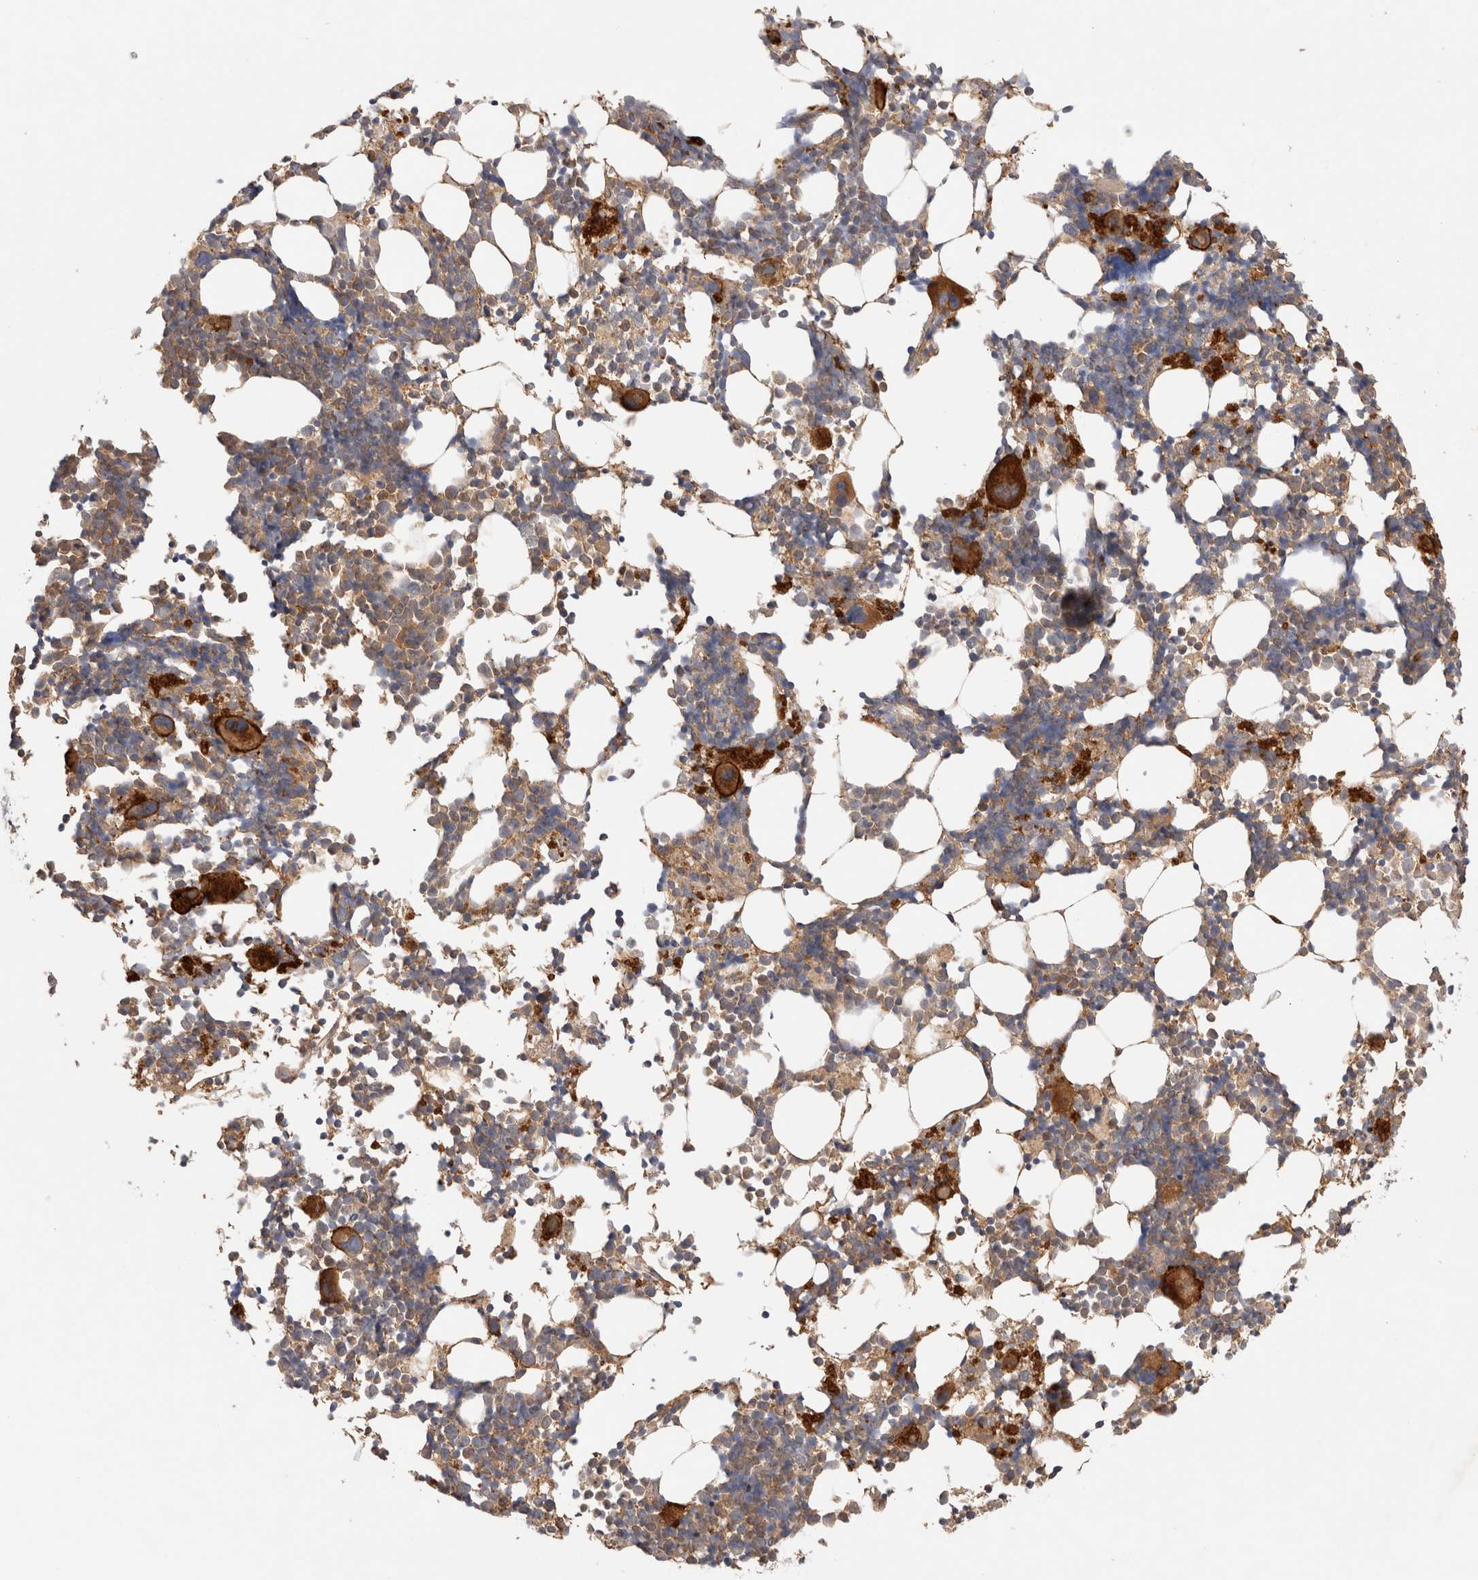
{"staining": {"intensity": "strong", "quantity": "<25%", "location": "cytoplasmic/membranous"}, "tissue": "bone marrow", "cell_type": "Hematopoietic cells", "image_type": "normal", "snomed": [{"axis": "morphology", "description": "Normal tissue, NOS"}, {"axis": "morphology", "description": "Inflammation, NOS"}, {"axis": "topography", "description": "Bone marrow"}], "caption": "Strong cytoplasmic/membranous positivity is present in about <25% of hematopoietic cells in normal bone marrow.", "gene": "C8orf44", "patient": {"sex": "male", "age": 21}}